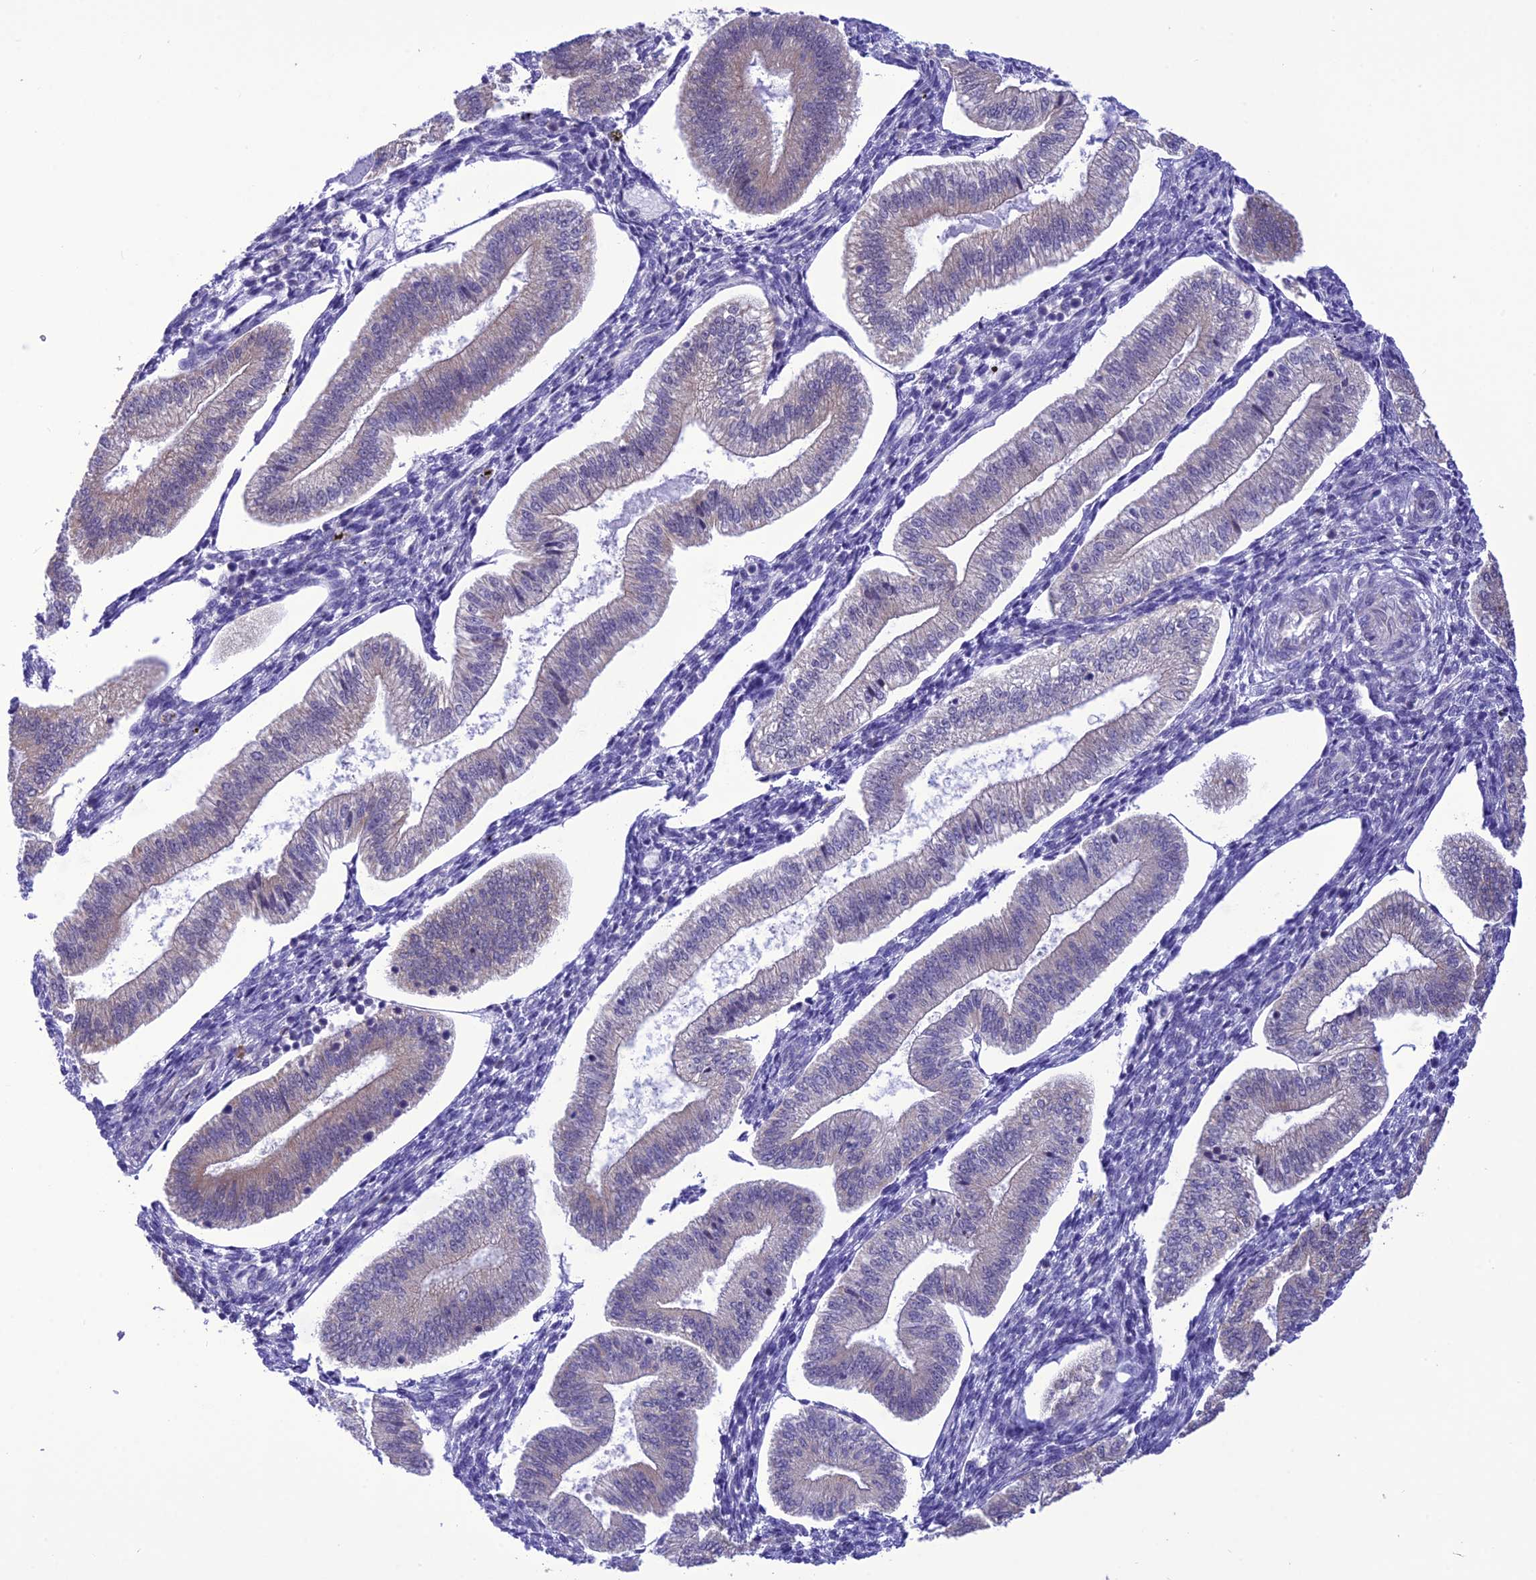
{"staining": {"intensity": "negative", "quantity": "none", "location": "none"}, "tissue": "endometrium", "cell_type": "Cells in endometrial stroma", "image_type": "normal", "snomed": [{"axis": "morphology", "description": "Normal tissue, NOS"}, {"axis": "topography", "description": "Endometrium"}], "caption": "Protein analysis of benign endometrium reveals no significant staining in cells in endometrial stroma.", "gene": "RNF126", "patient": {"sex": "female", "age": 34}}